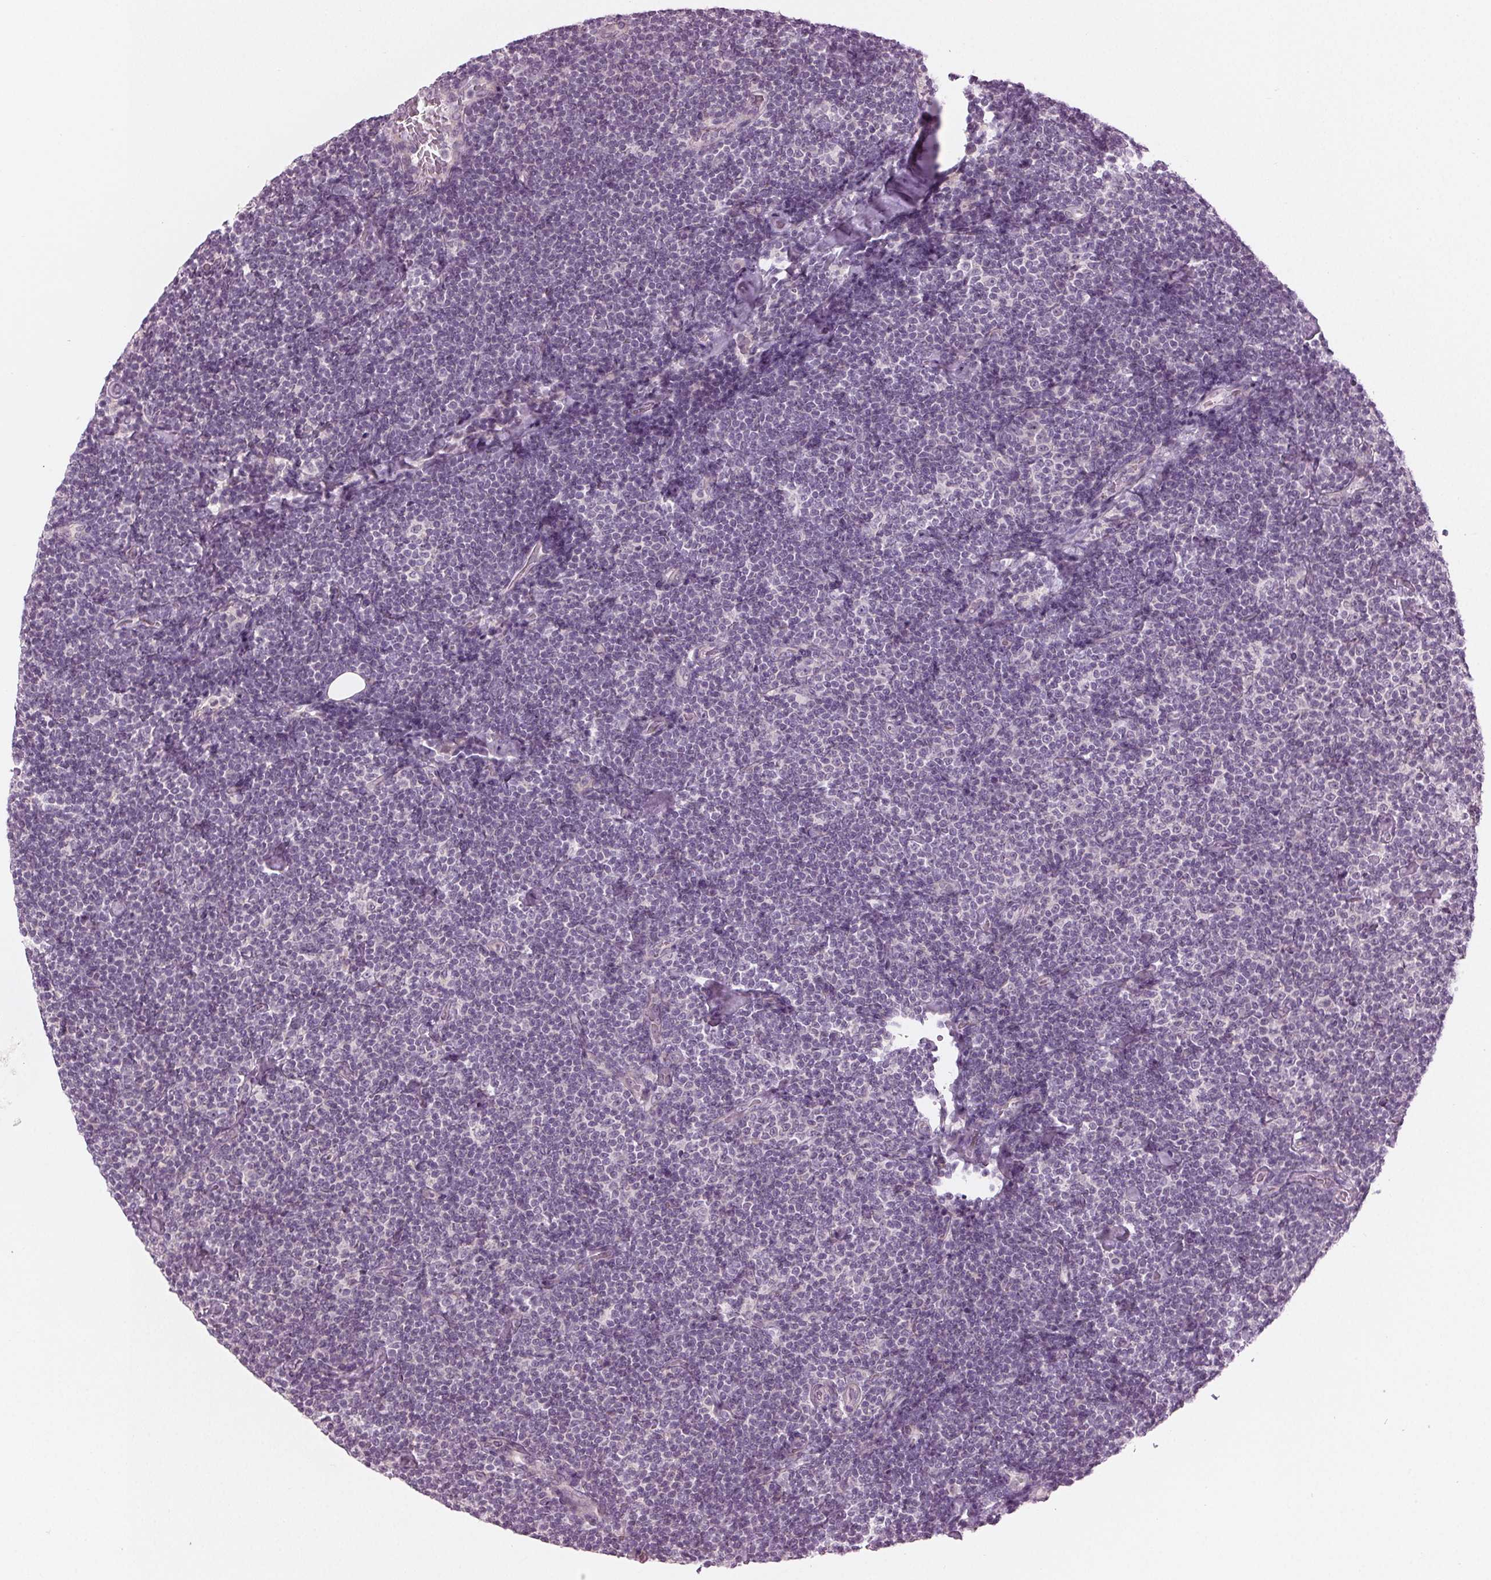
{"staining": {"intensity": "negative", "quantity": "none", "location": "none"}, "tissue": "lymphoma", "cell_type": "Tumor cells", "image_type": "cancer", "snomed": [{"axis": "morphology", "description": "Malignant lymphoma, non-Hodgkin's type, Low grade"}, {"axis": "topography", "description": "Lymph node"}], "caption": "There is no significant staining in tumor cells of malignant lymphoma, non-Hodgkin's type (low-grade).", "gene": "PRAP1", "patient": {"sex": "male", "age": 81}}